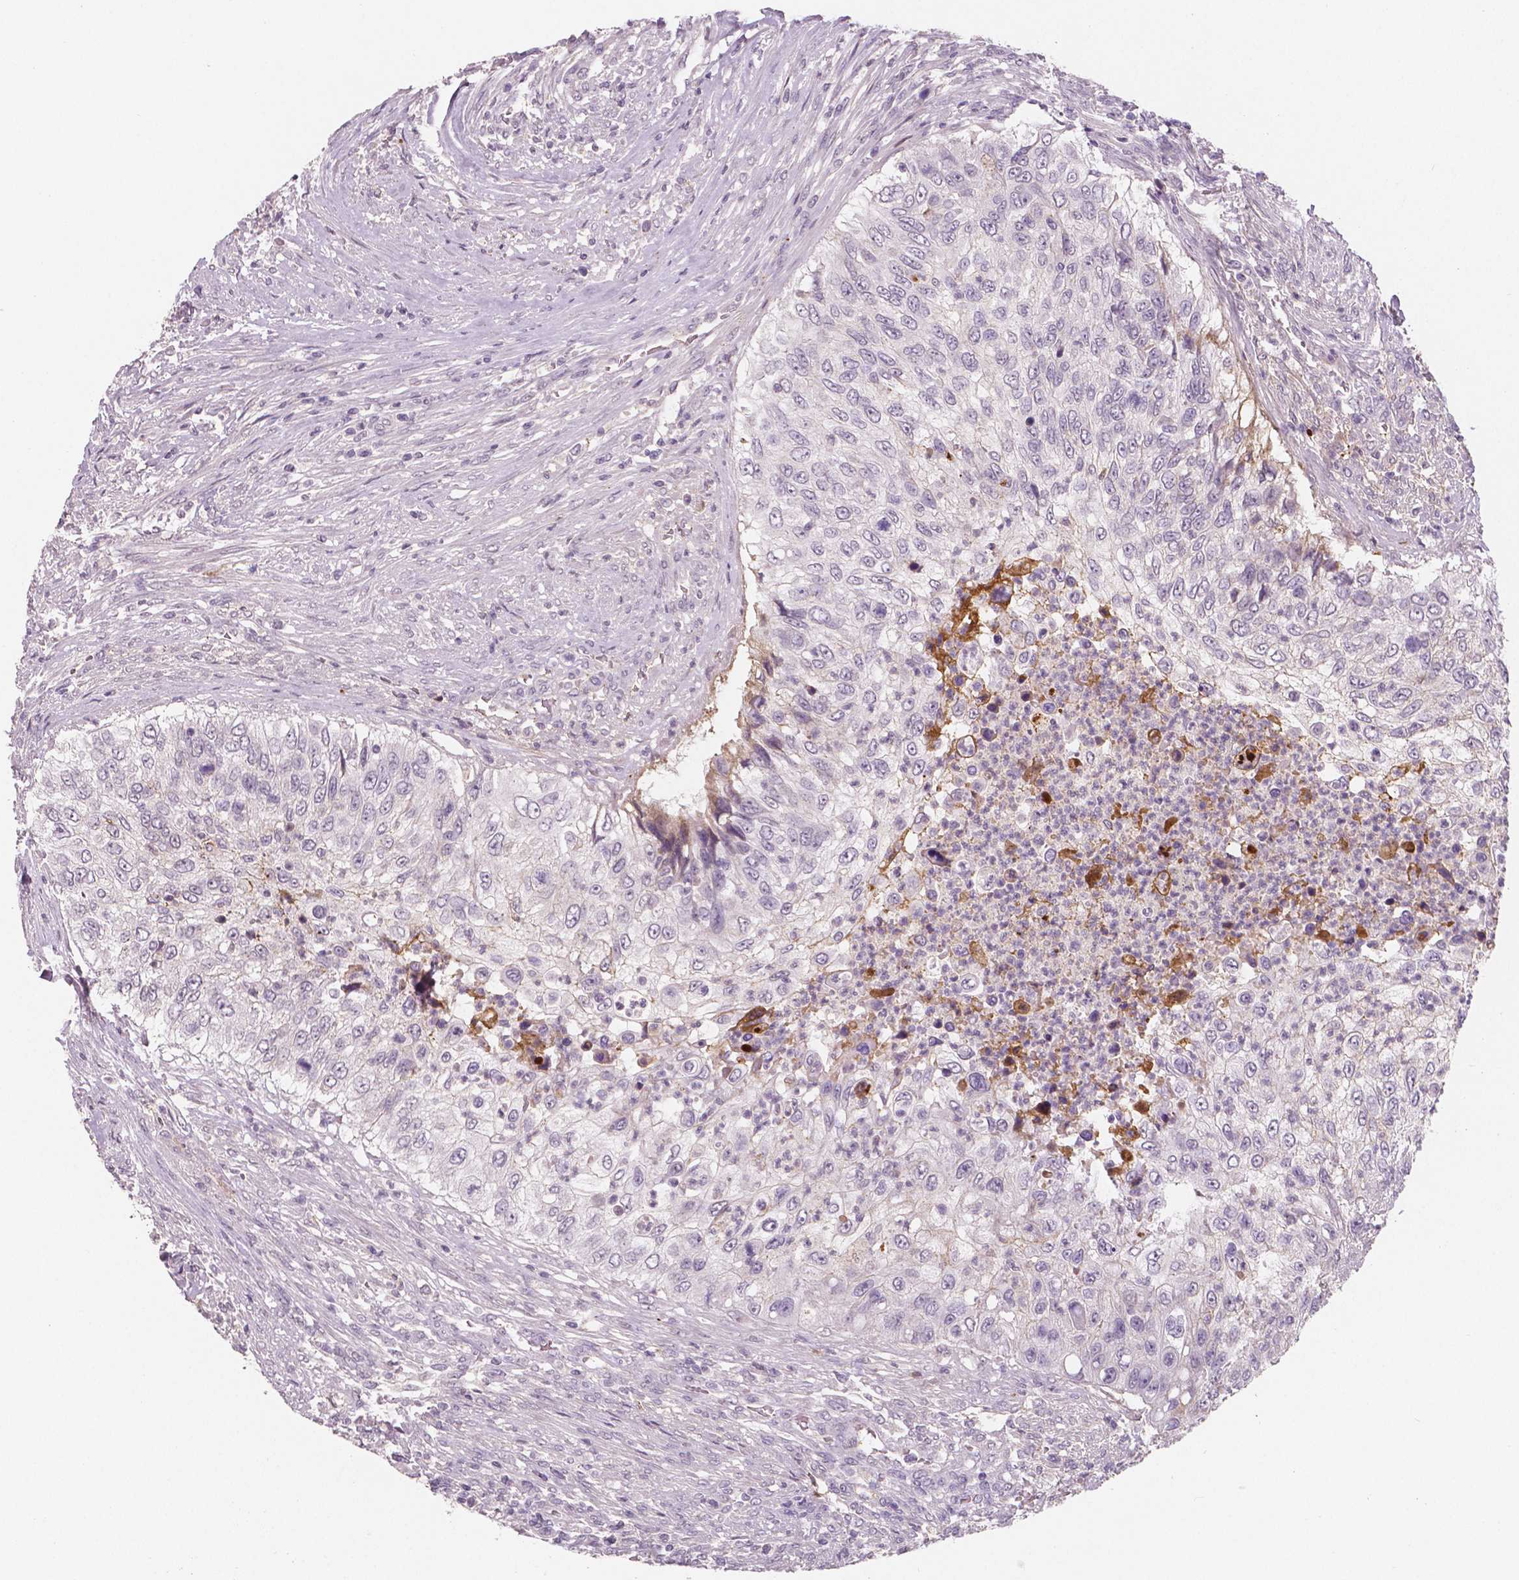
{"staining": {"intensity": "negative", "quantity": "none", "location": "none"}, "tissue": "urothelial cancer", "cell_type": "Tumor cells", "image_type": "cancer", "snomed": [{"axis": "morphology", "description": "Urothelial carcinoma, High grade"}, {"axis": "topography", "description": "Urinary bladder"}], "caption": "Histopathology image shows no significant protein positivity in tumor cells of urothelial cancer.", "gene": "APOA4", "patient": {"sex": "female", "age": 60}}